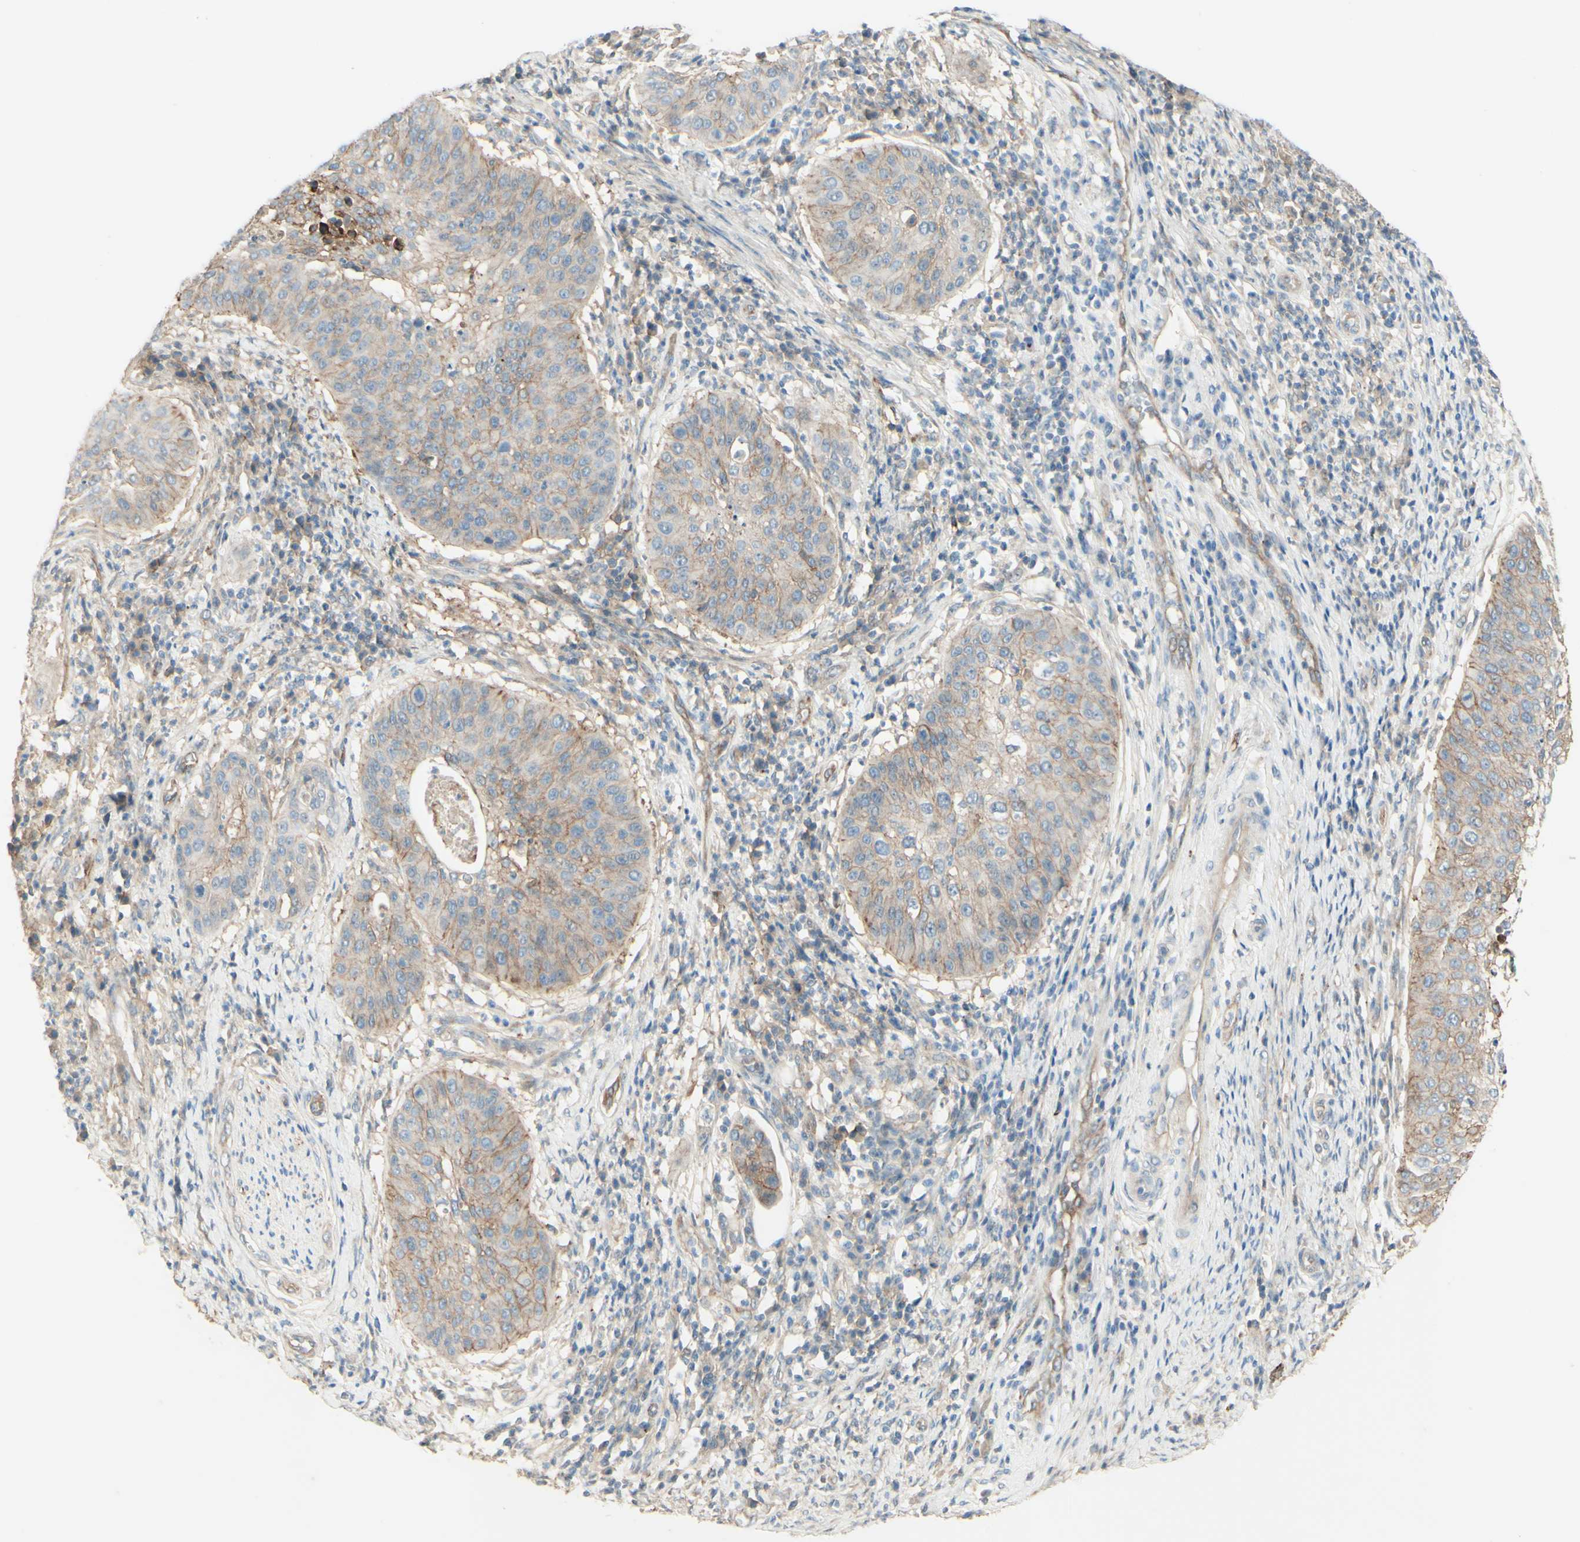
{"staining": {"intensity": "weak", "quantity": ">75%", "location": "cytoplasmic/membranous"}, "tissue": "cervical cancer", "cell_type": "Tumor cells", "image_type": "cancer", "snomed": [{"axis": "morphology", "description": "Normal tissue, NOS"}, {"axis": "morphology", "description": "Squamous cell carcinoma, NOS"}, {"axis": "topography", "description": "Cervix"}], "caption": "This histopathology image reveals immunohistochemistry (IHC) staining of cervical cancer, with low weak cytoplasmic/membranous staining in about >75% of tumor cells.", "gene": "RNF149", "patient": {"sex": "female", "age": 39}}